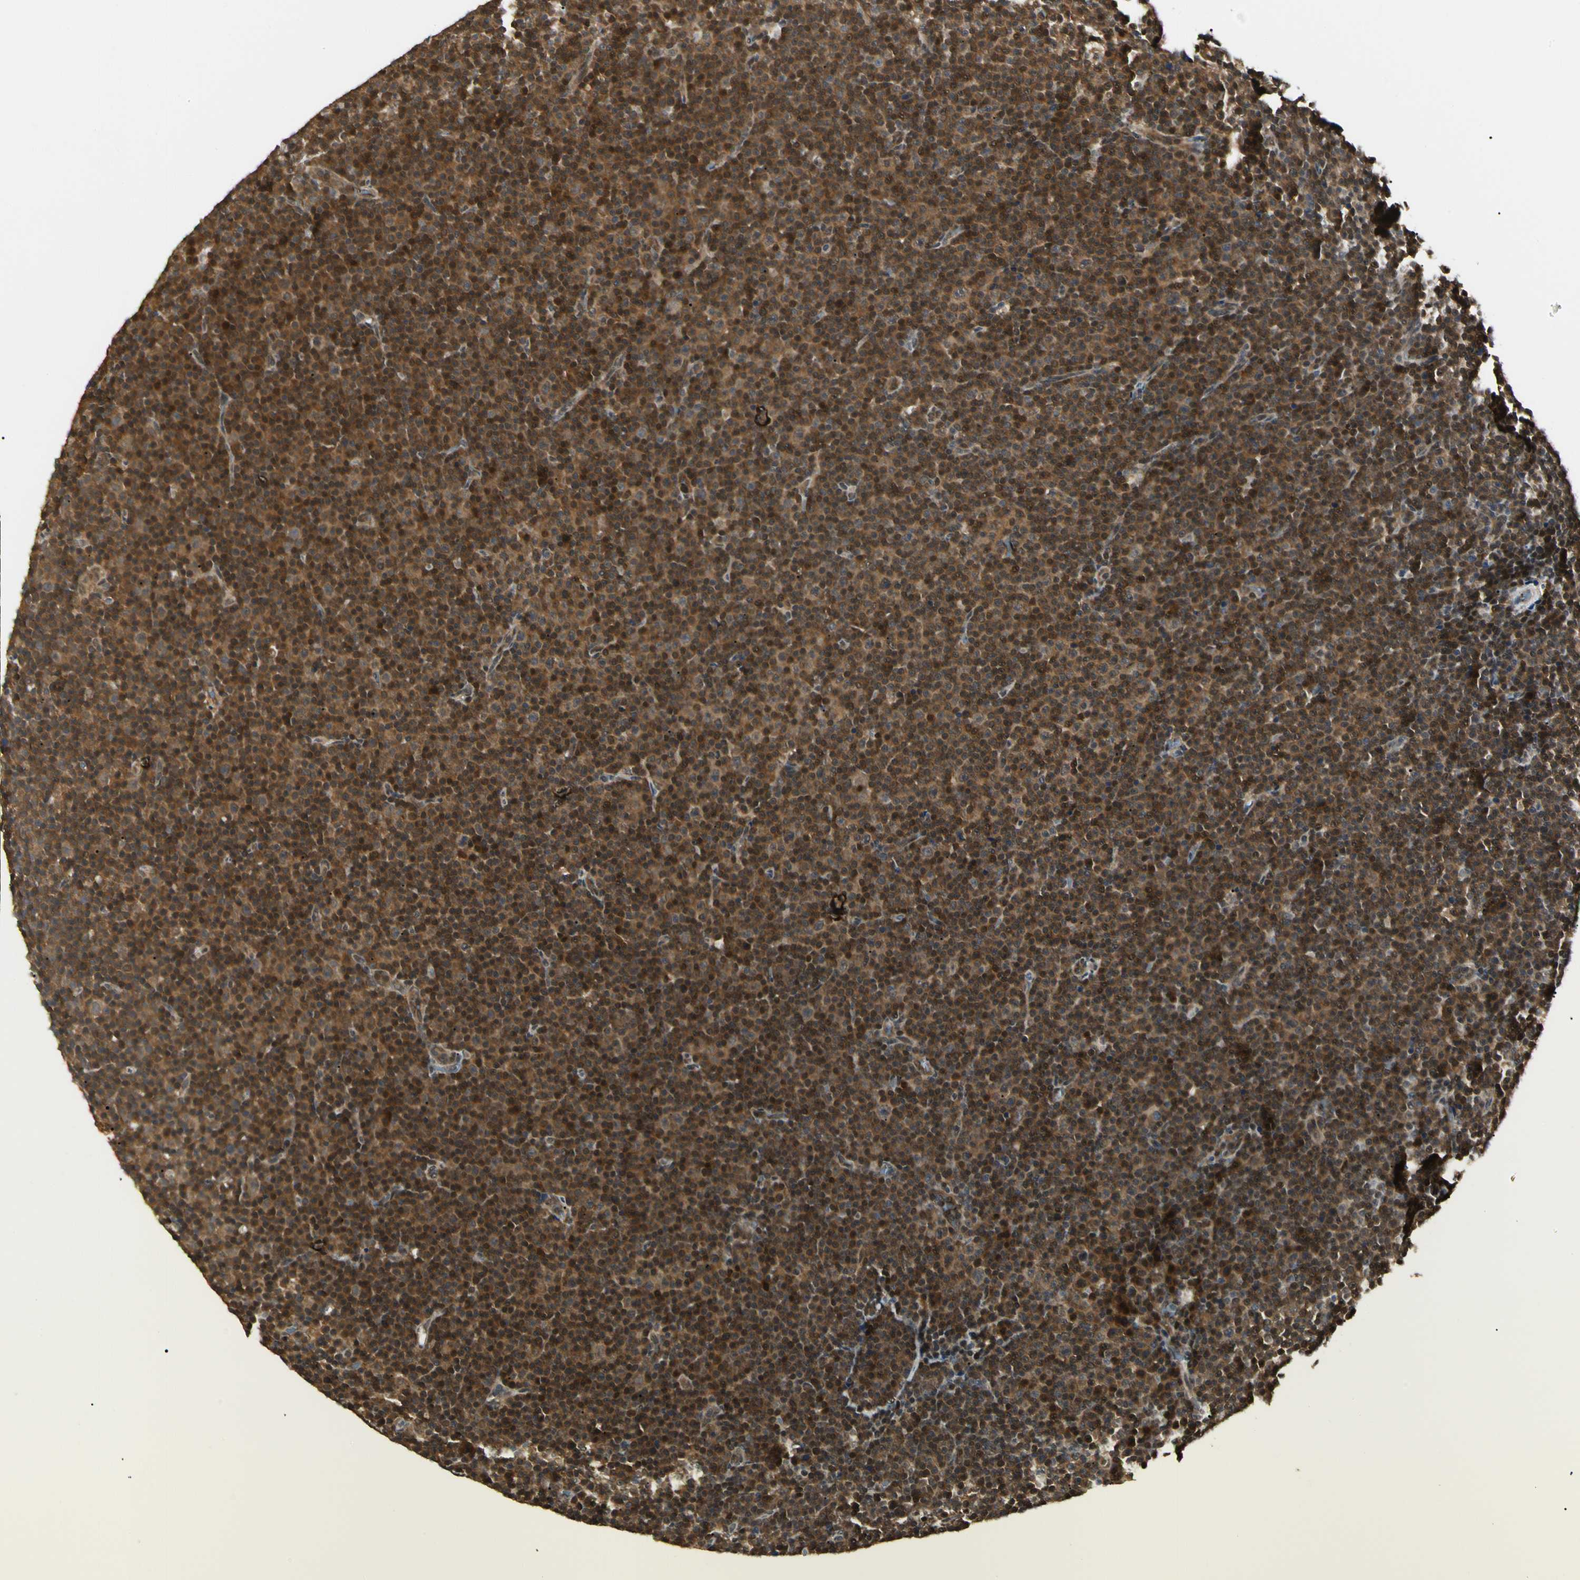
{"staining": {"intensity": "strong", "quantity": ">75%", "location": "cytoplasmic/membranous,nuclear"}, "tissue": "lymphoma", "cell_type": "Tumor cells", "image_type": "cancer", "snomed": [{"axis": "morphology", "description": "Malignant lymphoma, non-Hodgkin's type, Low grade"}, {"axis": "topography", "description": "Lymph node"}], "caption": "High-power microscopy captured an immunohistochemistry photomicrograph of malignant lymphoma, non-Hodgkin's type (low-grade), revealing strong cytoplasmic/membranous and nuclear positivity in approximately >75% of tumor cells. Nuclei are stained in blue.", "gene": "UBE2Z", "patient": {"sex": "female", "age": 67}}